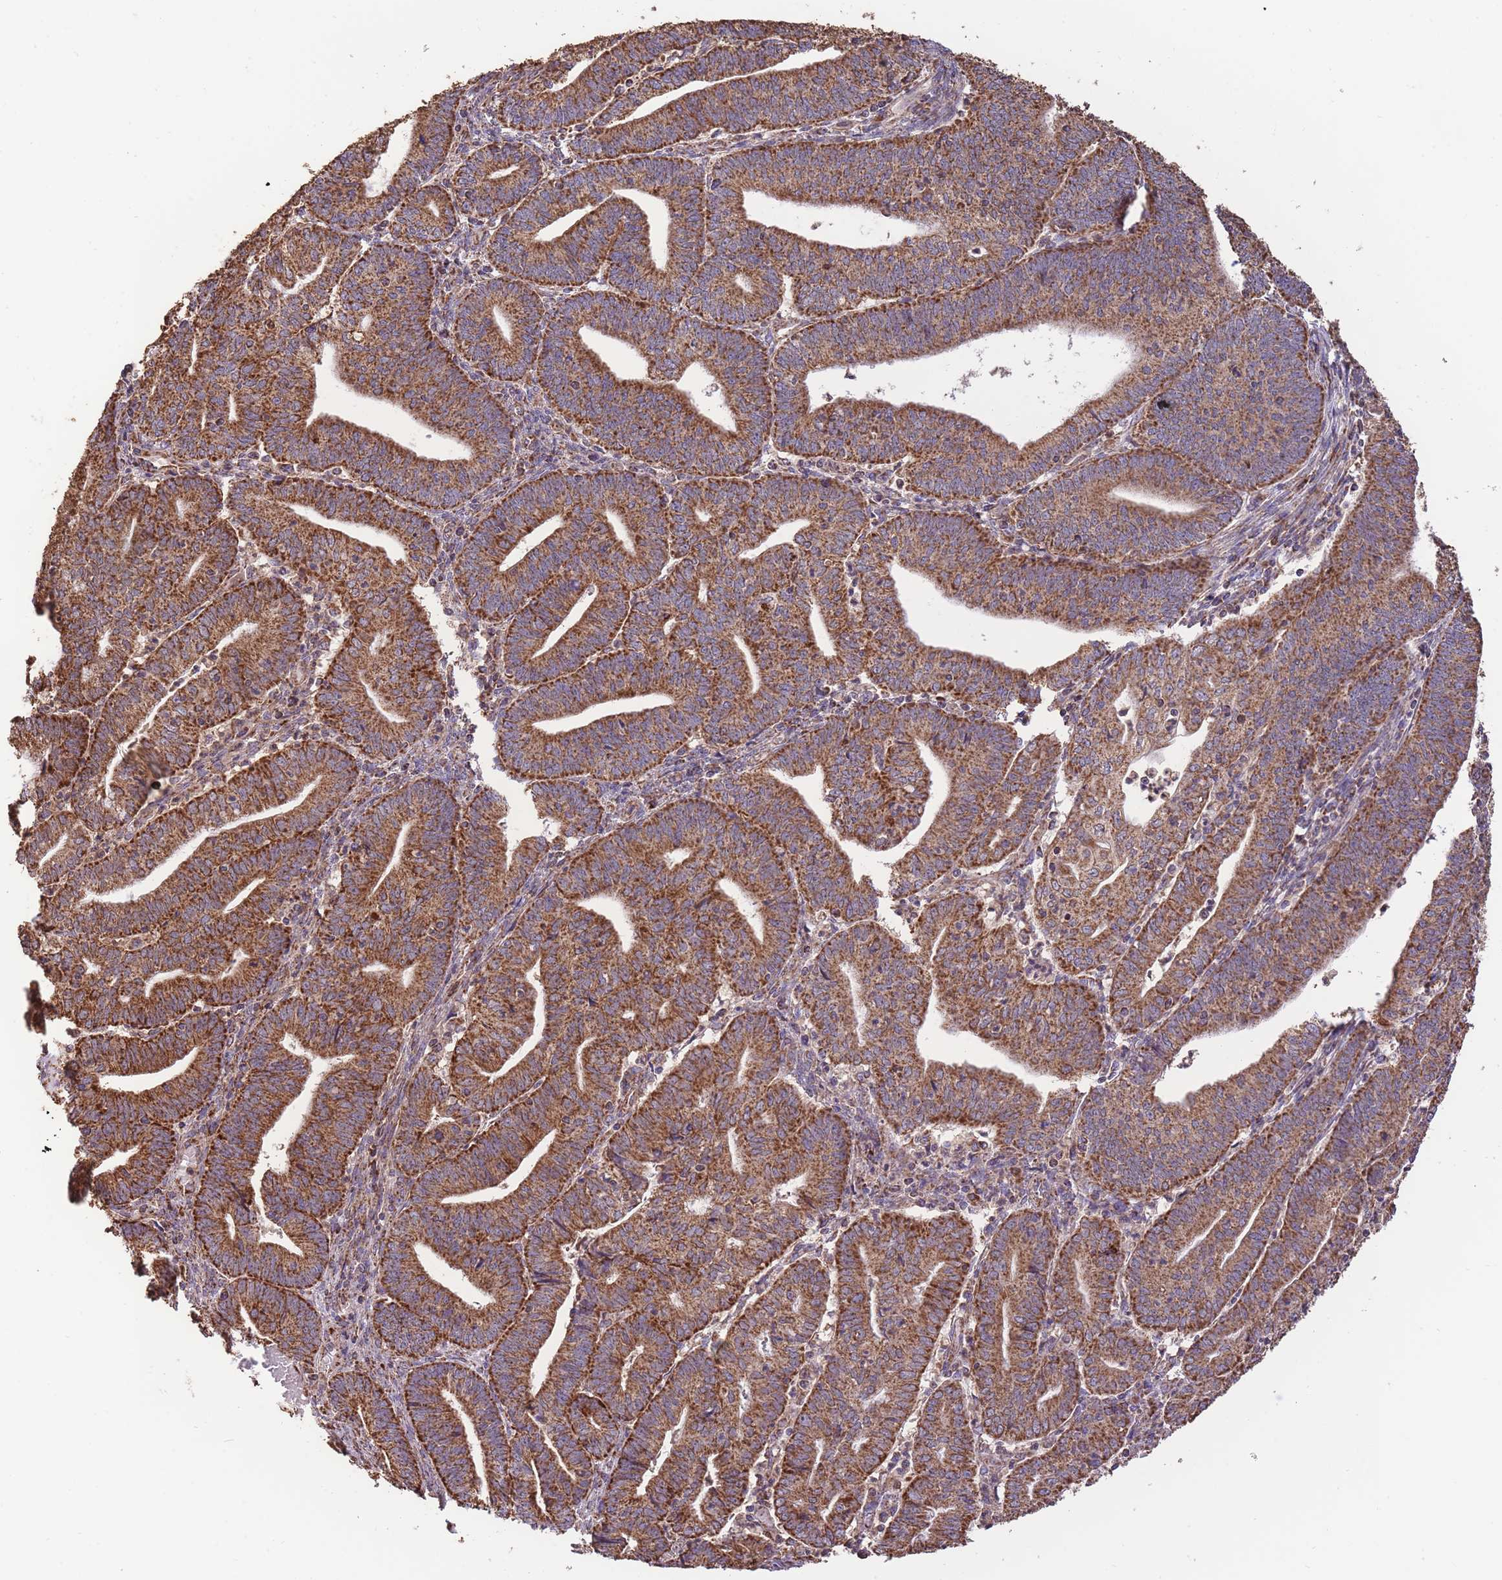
{"staining": {"intensity": "strong", "quantity": ">75%", "location": "cytoplasmic/membranous"}, "tissue": "endometrial cancer", "cell_type": "Tumor cells", "image_type": "cancer", "snomed": [{"axis": "morphology", "description": "Adenocarcinoma, NOS"}, {"axis": "topography", "description": "Endometrium"}], "caption": "This micrograph exhibits endometrial cancer stained with immunohistochemistry to label a protein in brown. The cytoplasmic/membranous of tumor cells show strong positivity for the protein. Nuclei are counter-stained blue.", "gene": "PREP", "patient": {"sex": "female", "age": 60}}